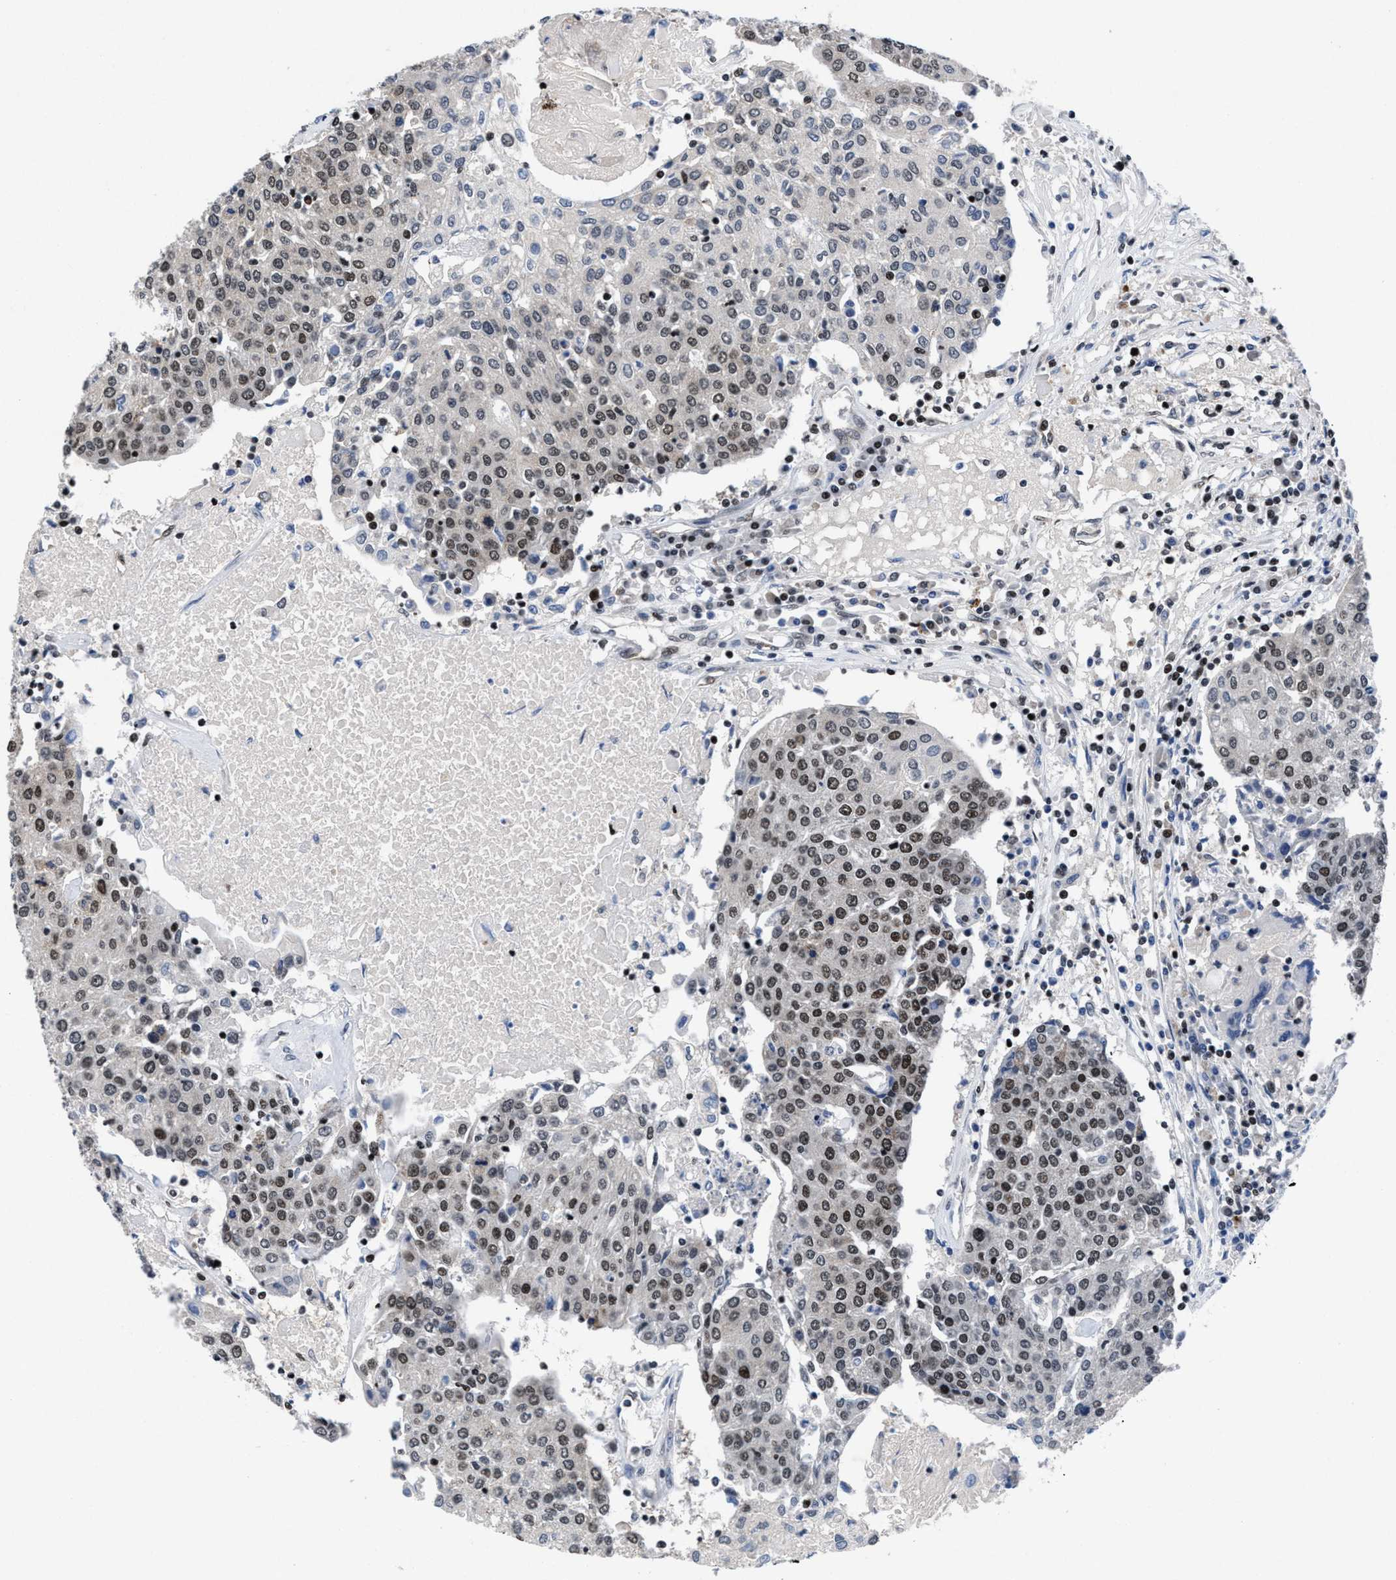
{"staining": {"intensity": "weak", "quantity": ">75%", "location": "nuclear"}, "tissue": "urothelial cancer", "cell_type": "Tumor cells", "image_type": "cancer", "snomed": [{"axis": "morphology", "description": "Urothelial carcinoma, High grade"}, {"axis": "topography", "description": "Urinary bladder"}], "caption": "Urothelial cancer stained for a protein (brown) reveals weak nuclear positive positivity in about >75% of tumor cells.", "gene": "WDR81", "patient": {"sex": "female", "age": 85}}